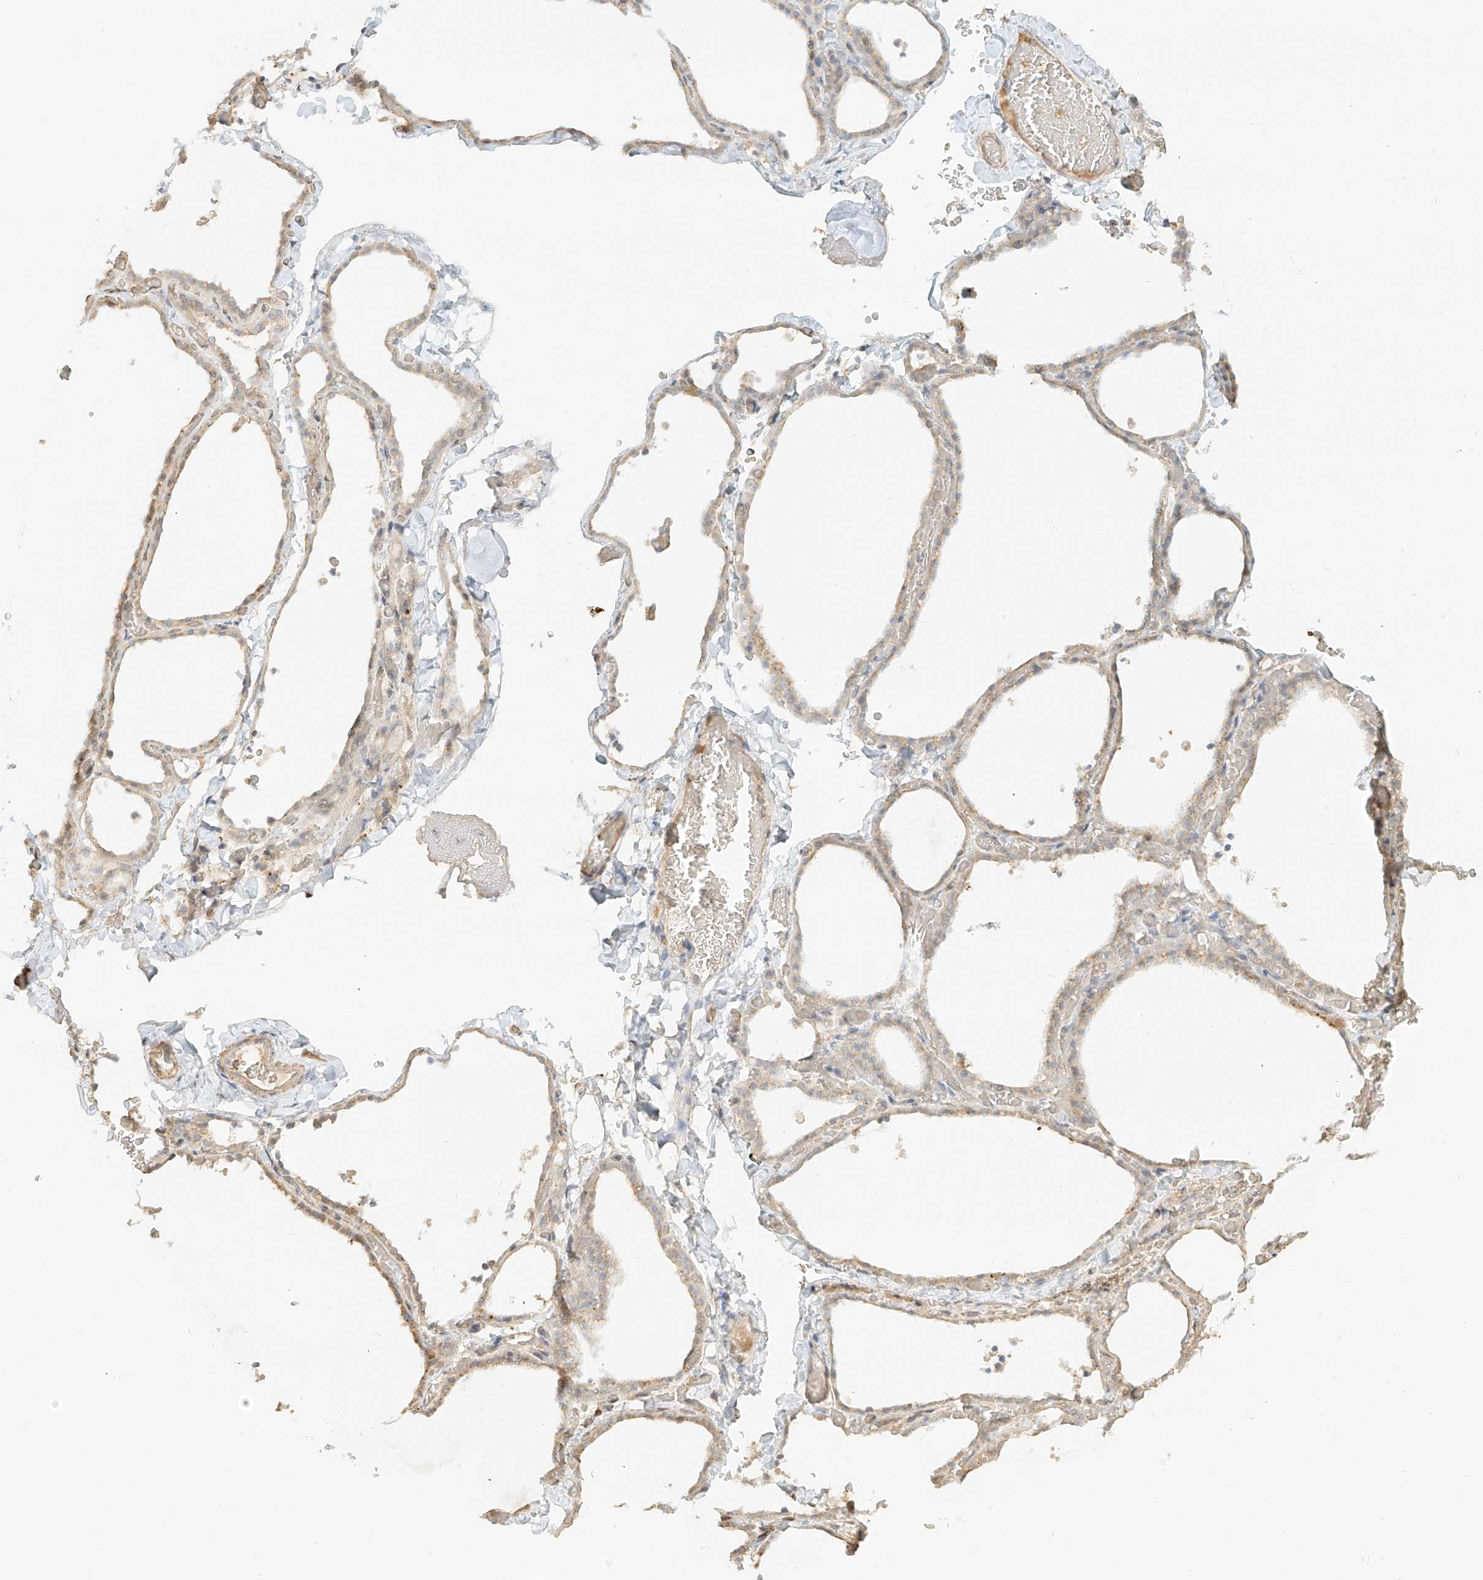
{"staining": {"intensity": "weak", "quantity": "25%-75%", "location": "cytoplasmic/membranous"}, "tissue": "thyroid gland", "cell_type": "Glandular cells", "image_type": "normal", "snomed": [{"axis": "morphology", "description": "Normal tissue, NOS"}, {"axis": "topography", "description": "Thyroid gland"}], "caption": "IHC (DAB) staining of benign human thyroid gland exhibits weak cytoplasmic/membranous protein positivity in about 25%-75% of glandular cells. Using DAB (brown) and hematoxylin (blue) stains, captured at high magnification using brightfield microscopy.", "gene": "UPK1B", "patient": {"sex": "female", "age": 22}}